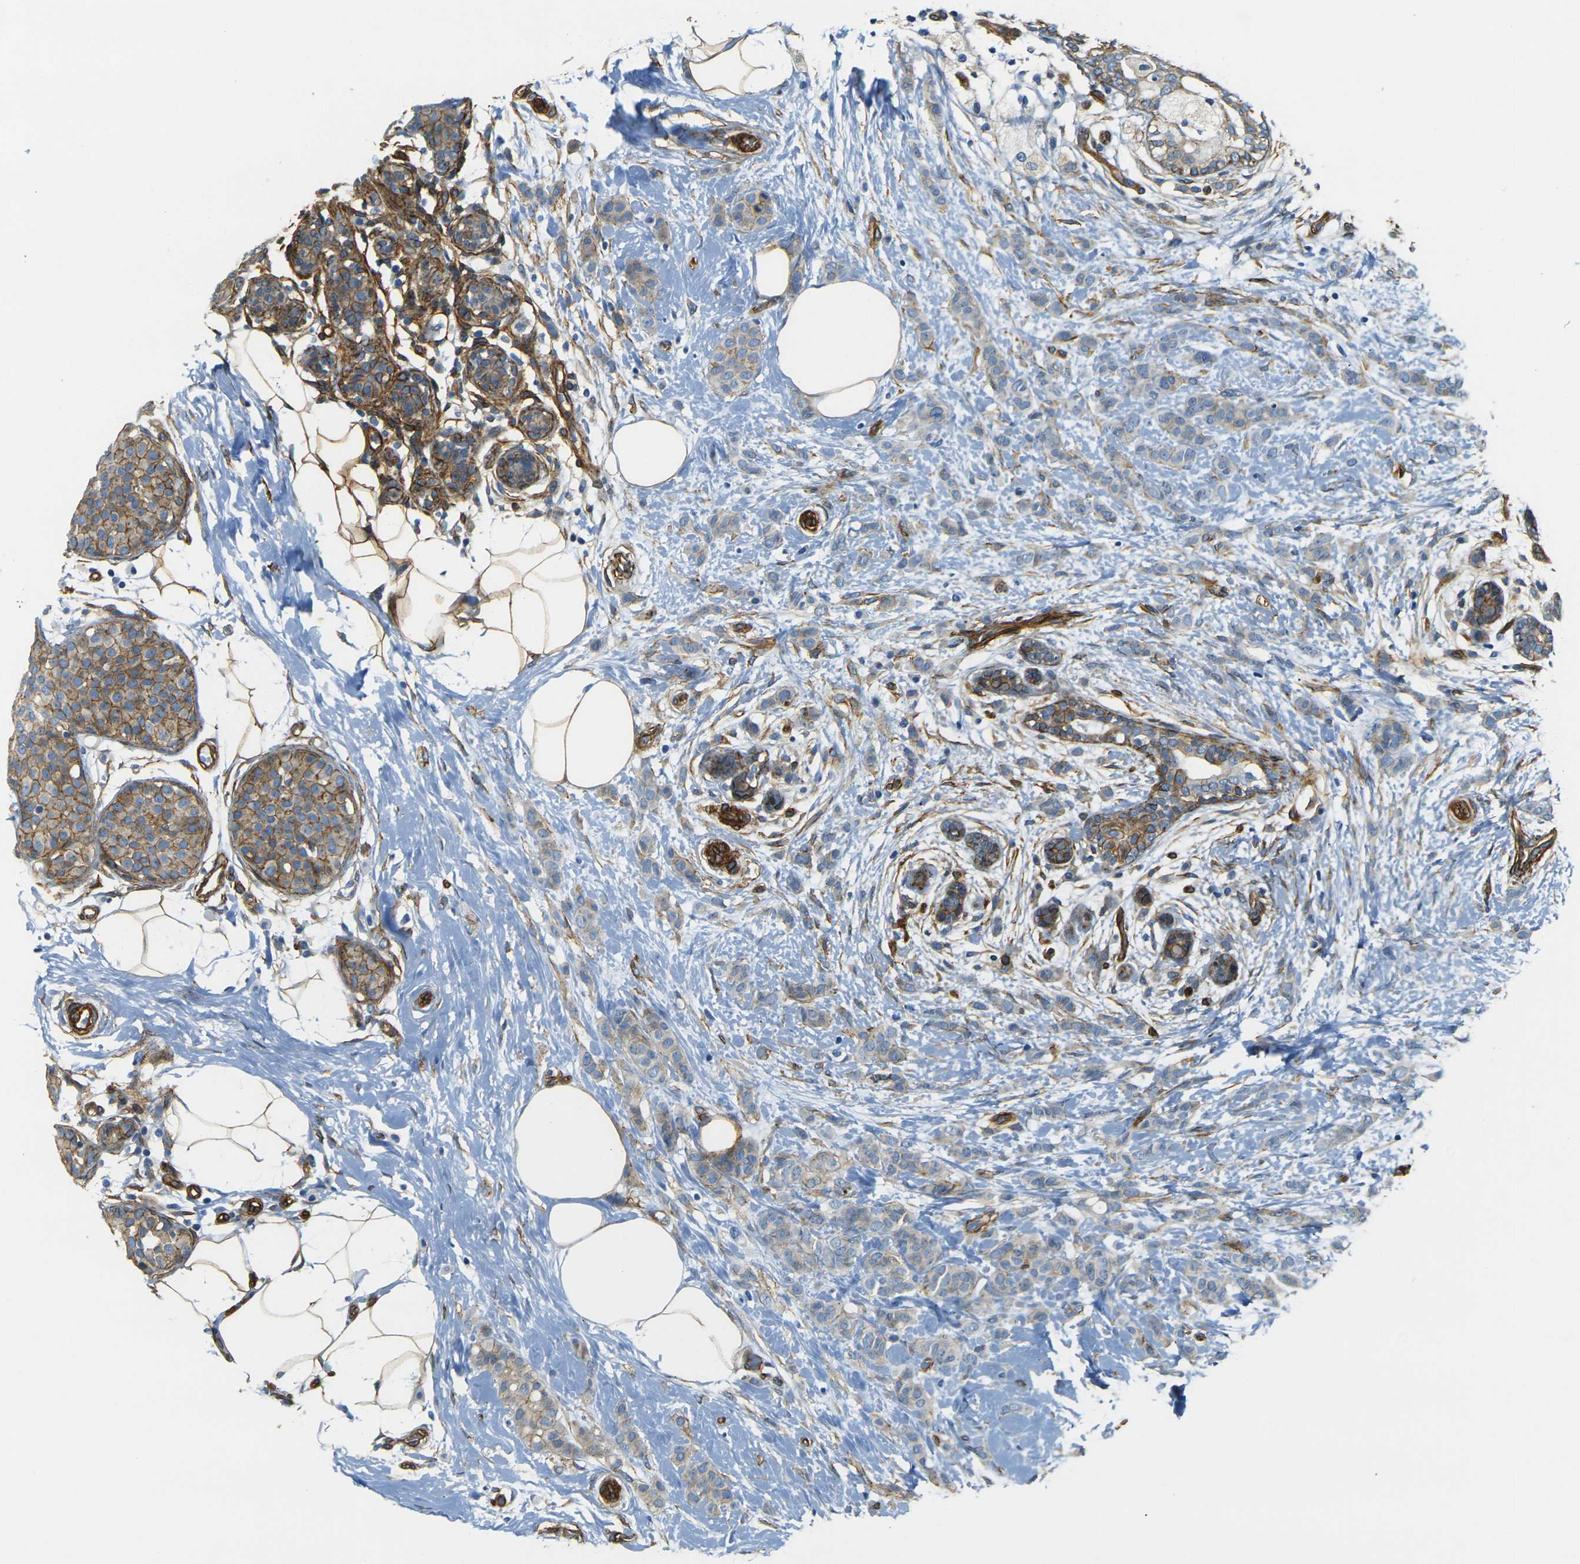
{"staining": {"intensity": "weak", "quantity": "25%-75%", "location": "cytoplasmic/membranous"}, "tissue": "breast cancer", "cell_type": "Tumor cells", "image_type": "cancer", "snomed": [{"axis": "morphology", "description": "Lobular carcinoma, in situ"}, {"axis": "morphology", "description": "Lobular carcinoma"}, {"axis": "topography", "description": "Breast"}], "caption": "Immunohistochemistry (IHC) (DAB) staining of human breast lobular carcinoma in situ exhibits weak cytoplasmic/membranous protein expression in about 25%-75% of tumor cells.", "gene": "EPHA7", "patient": {"sex": "female", "age": 41}}